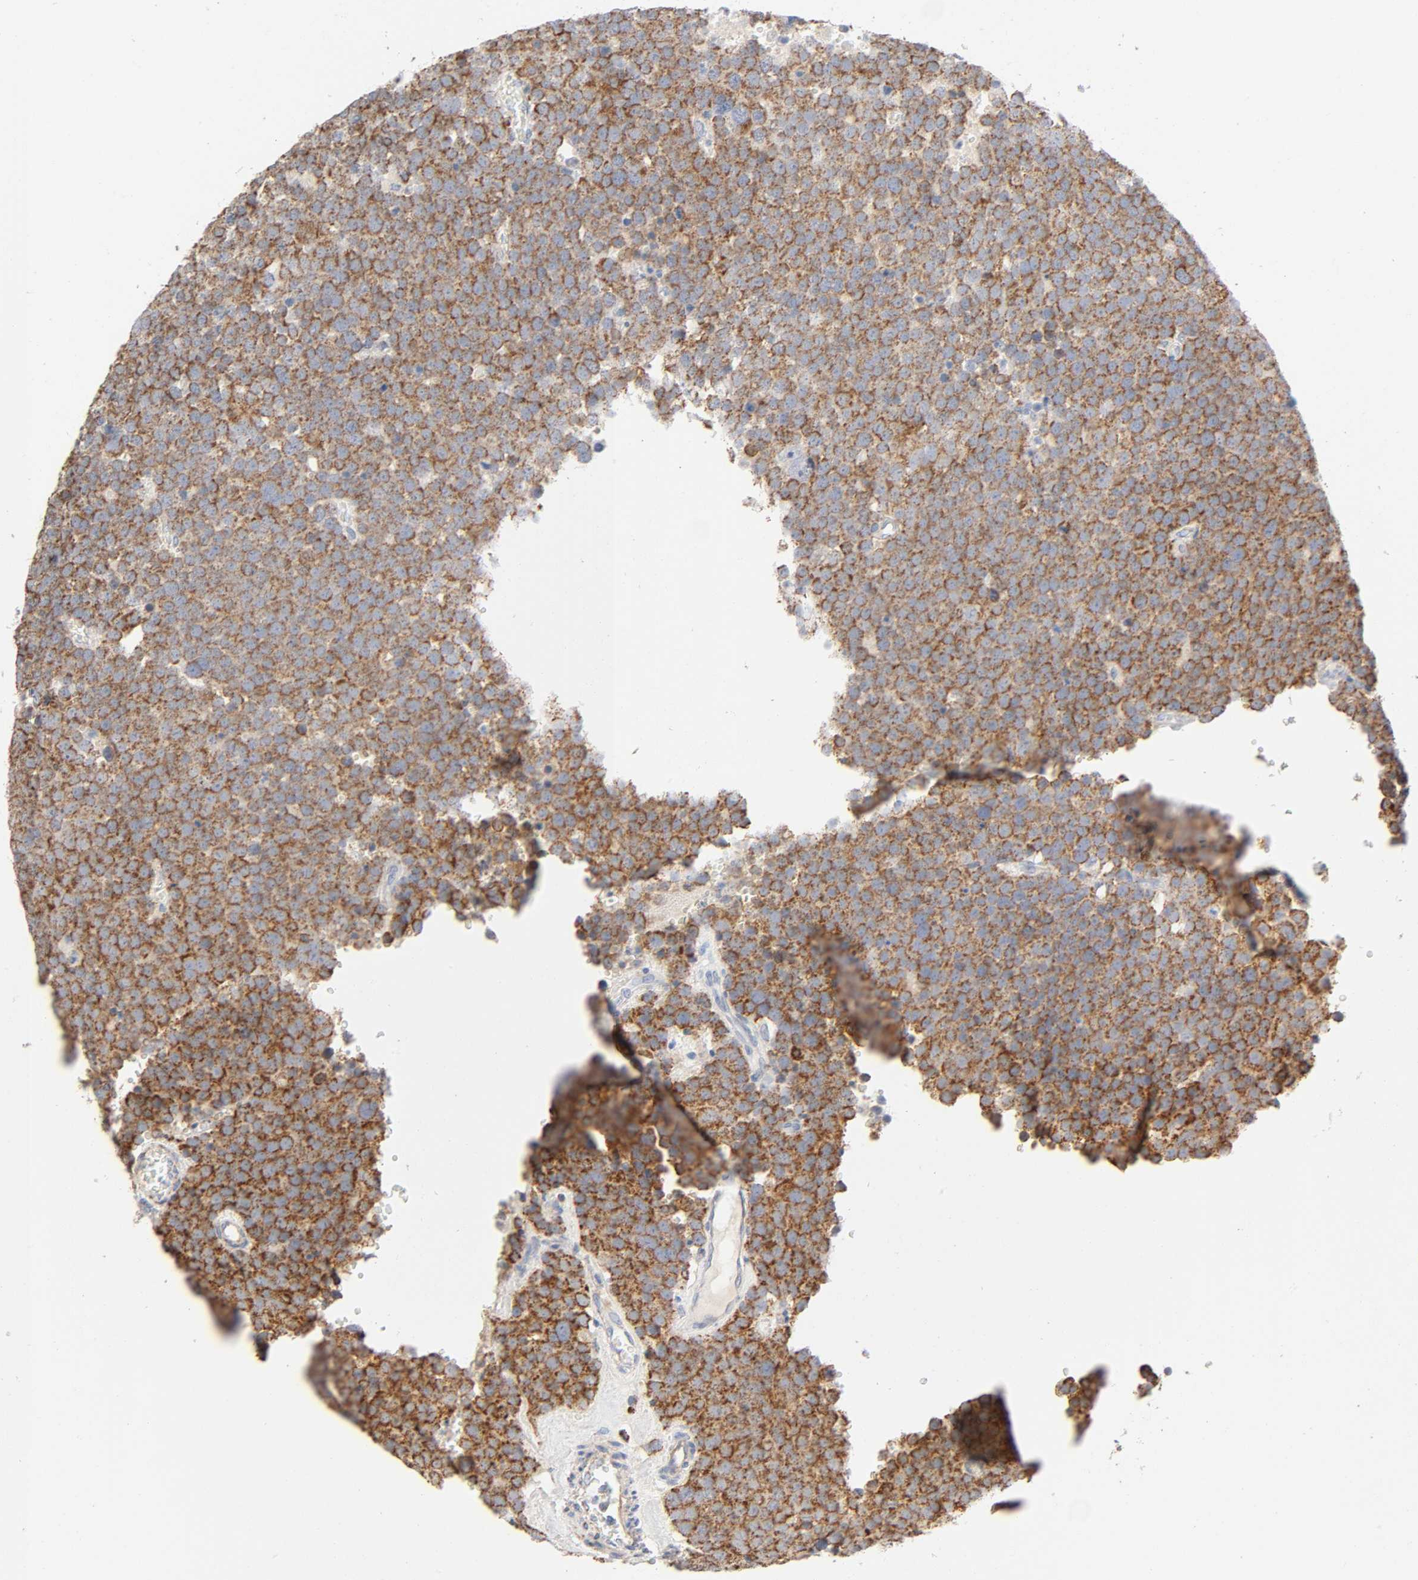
{"staining": {"intensity": "moderate", "quantity": ">75%", "location": "cytoplasmic/membranous"}, "tissue": "testis cancer", "cell_type": "Tumor cells", "image_type": "cancer", "snomed": [{"axis": "morphology", "description": "Seminoma, NOS"}, {"axis": "topography", "description": "Testis"}], "caption": "The photomicrograph shows a brown stain indicating the presence of a protein in the cytoplasmic/membranous of tumor cells in testis cancer (seminoma).", "gene": "SYT16", "patient": {"sex": "male", "age": 71}}